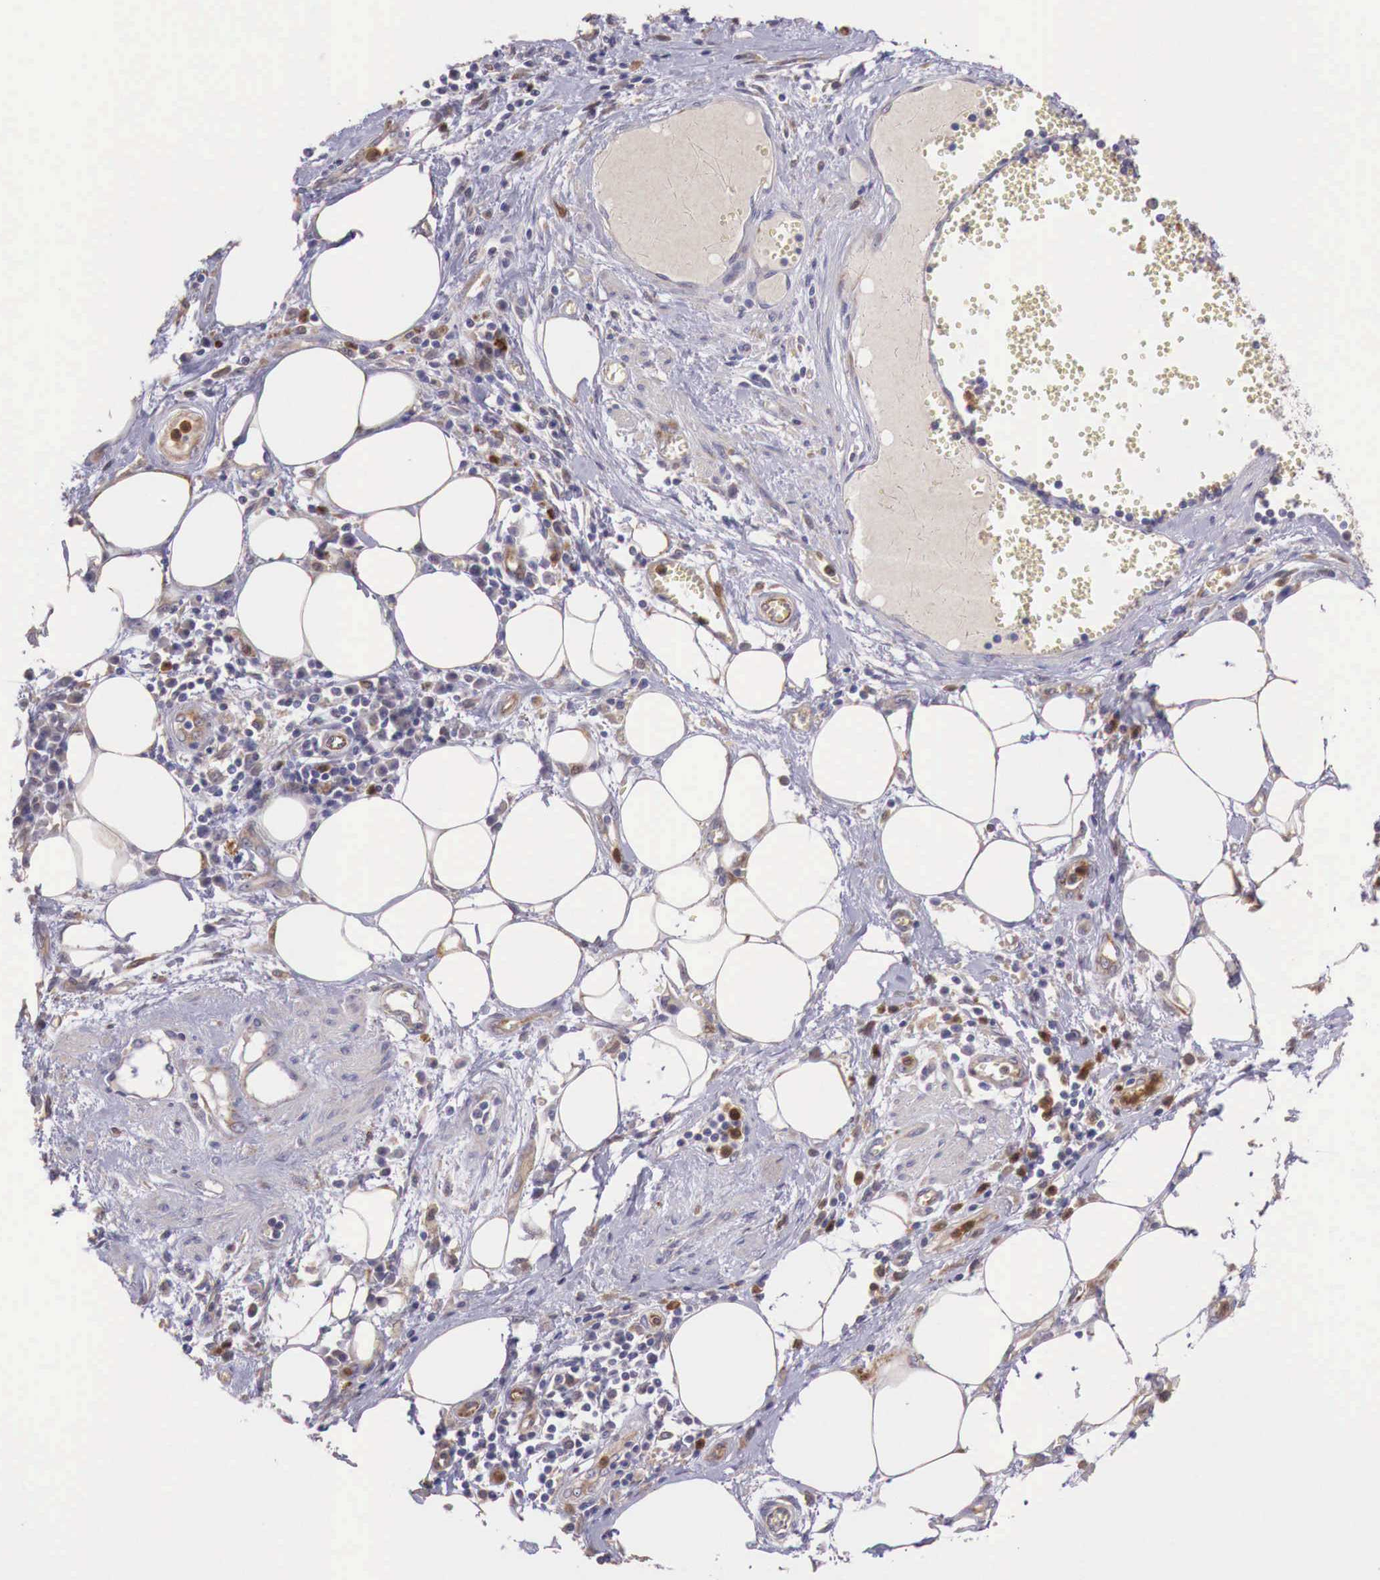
{"staining": {"intensity": "weak", "quantity": ">75%", "location": "cytoplasmic/membranous"}, "tissue": "pancreatic cancer", "cell_type": "Tumor cells", "image_type": "cancer", "snomed": [{"axis": "morphology", "description": "Adenocarcinoma, NOS"}, {"axis": "topography", "description": "Pancreas"}], "caption": "IHC staining of adenocarcinoma (pancreatic), which exhibits low levels of weak cytoplasmic/membranous positivity in about >75% of tumor cells indicating weak cytoplasmic/membranous protein staining. The staining was performed using DAB (3,3'-diaminobenzidine) (brown) for protein detection and nuclei were counterstained in hematoxylin (blue).", "gene": "GAB2", "patient": {"sex": "female", "age": 70}}